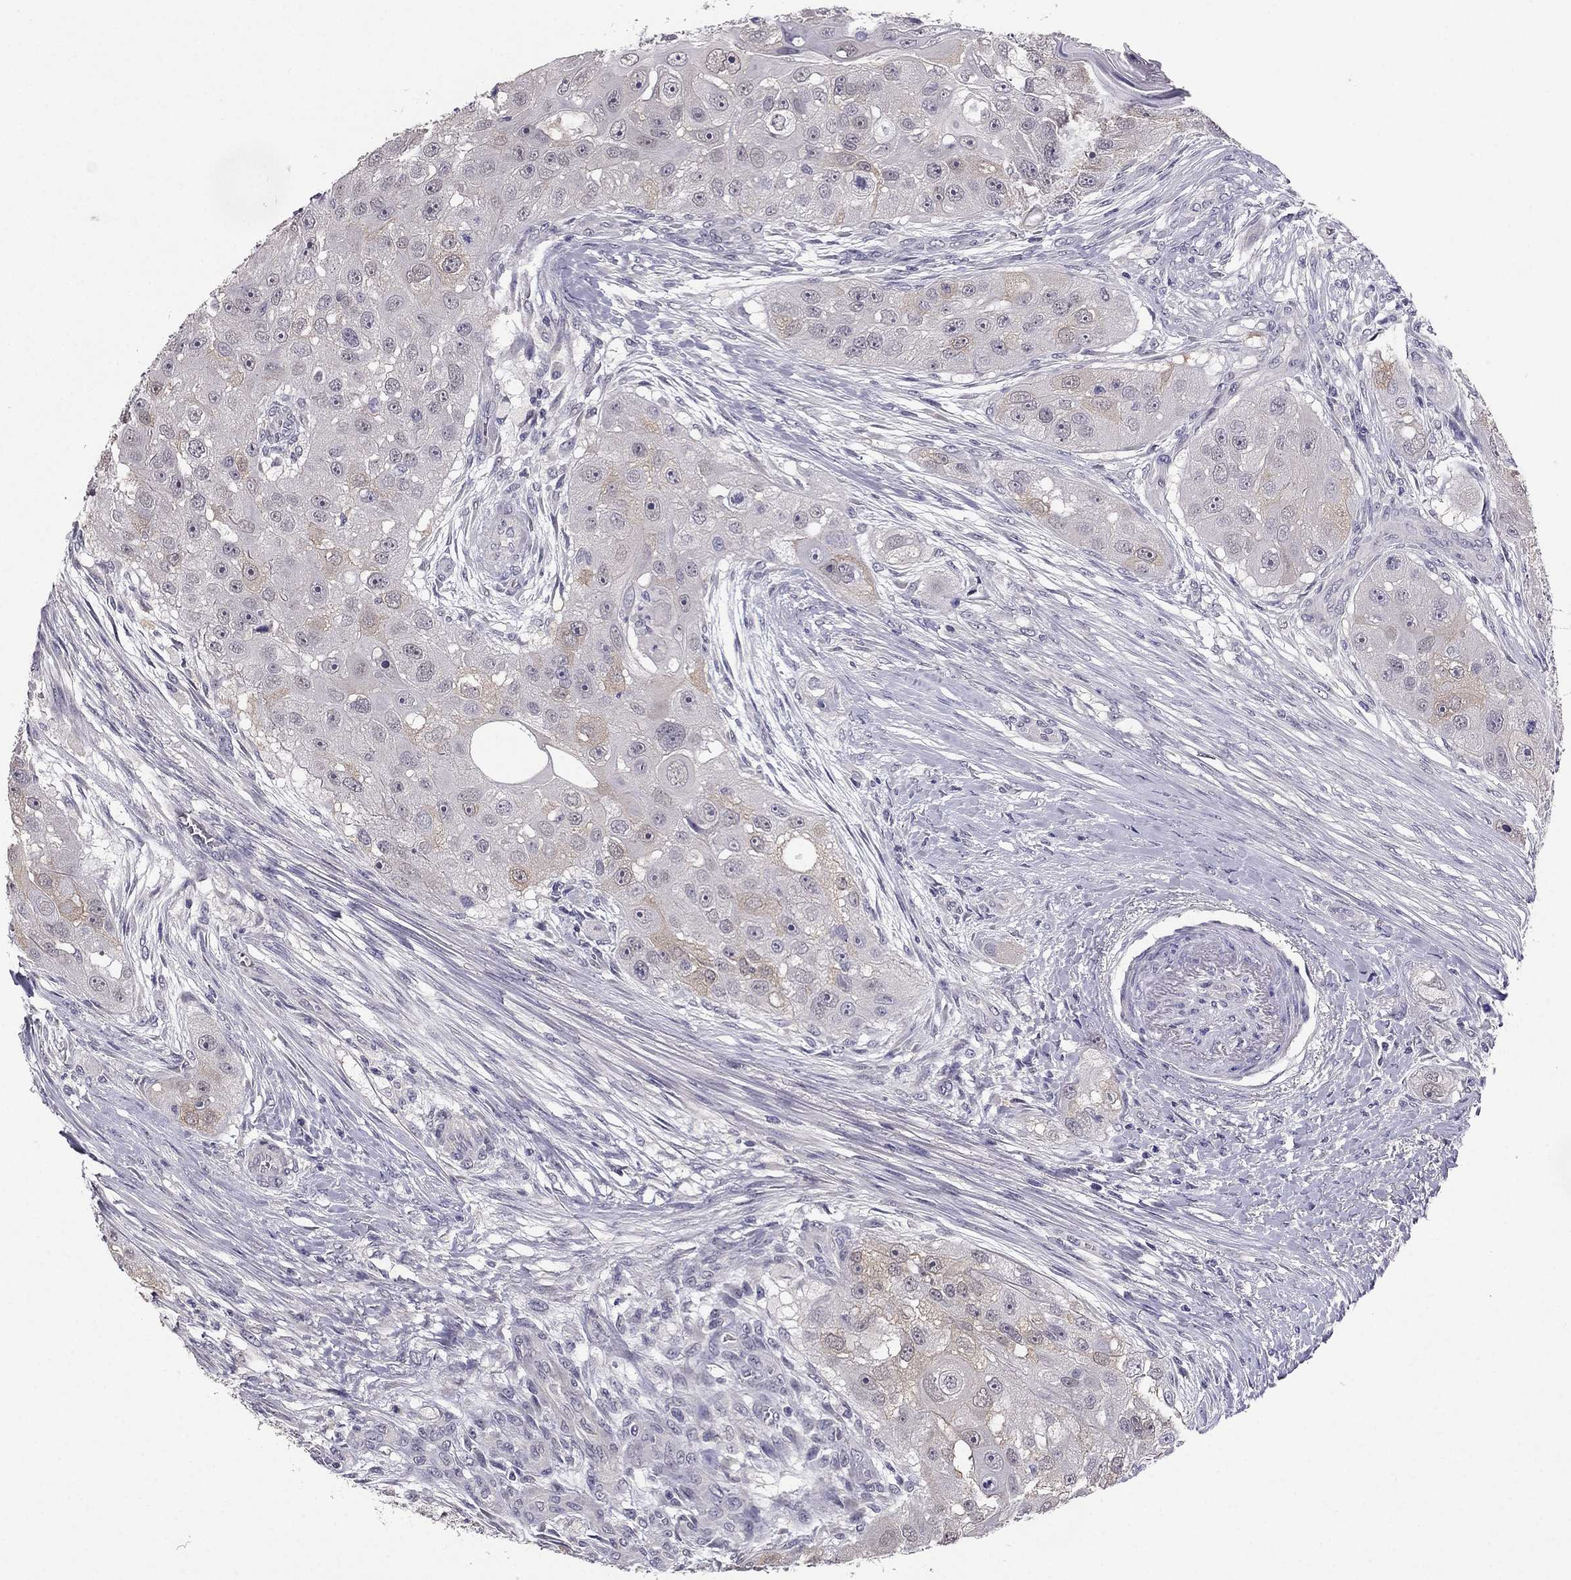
{"staining": {"intensity": "weak", "quantity": "<25%", "location": "cytoplasmic/membranous"}, "tissue": "head and neck cancer", "cell_type": "Tumor cells", "image_type": "cancer", "snomed": [{"axis": "morphology", "description": "Normal tissue, NOS"}, {"axis": "morphology", "description": "Squamous cell carcinoma, NOS"}, {"axis": "topography", "description": "Skeletal muscle"}, {"axis": "topography", "description": "Head-Neck"}], "caption": "DAB immunohistochemical staining of human head and neck cancer displays no significant expression in tumor cells.", "gene": "HSFX1", "patient": {"sex": "male", "age": 51}}